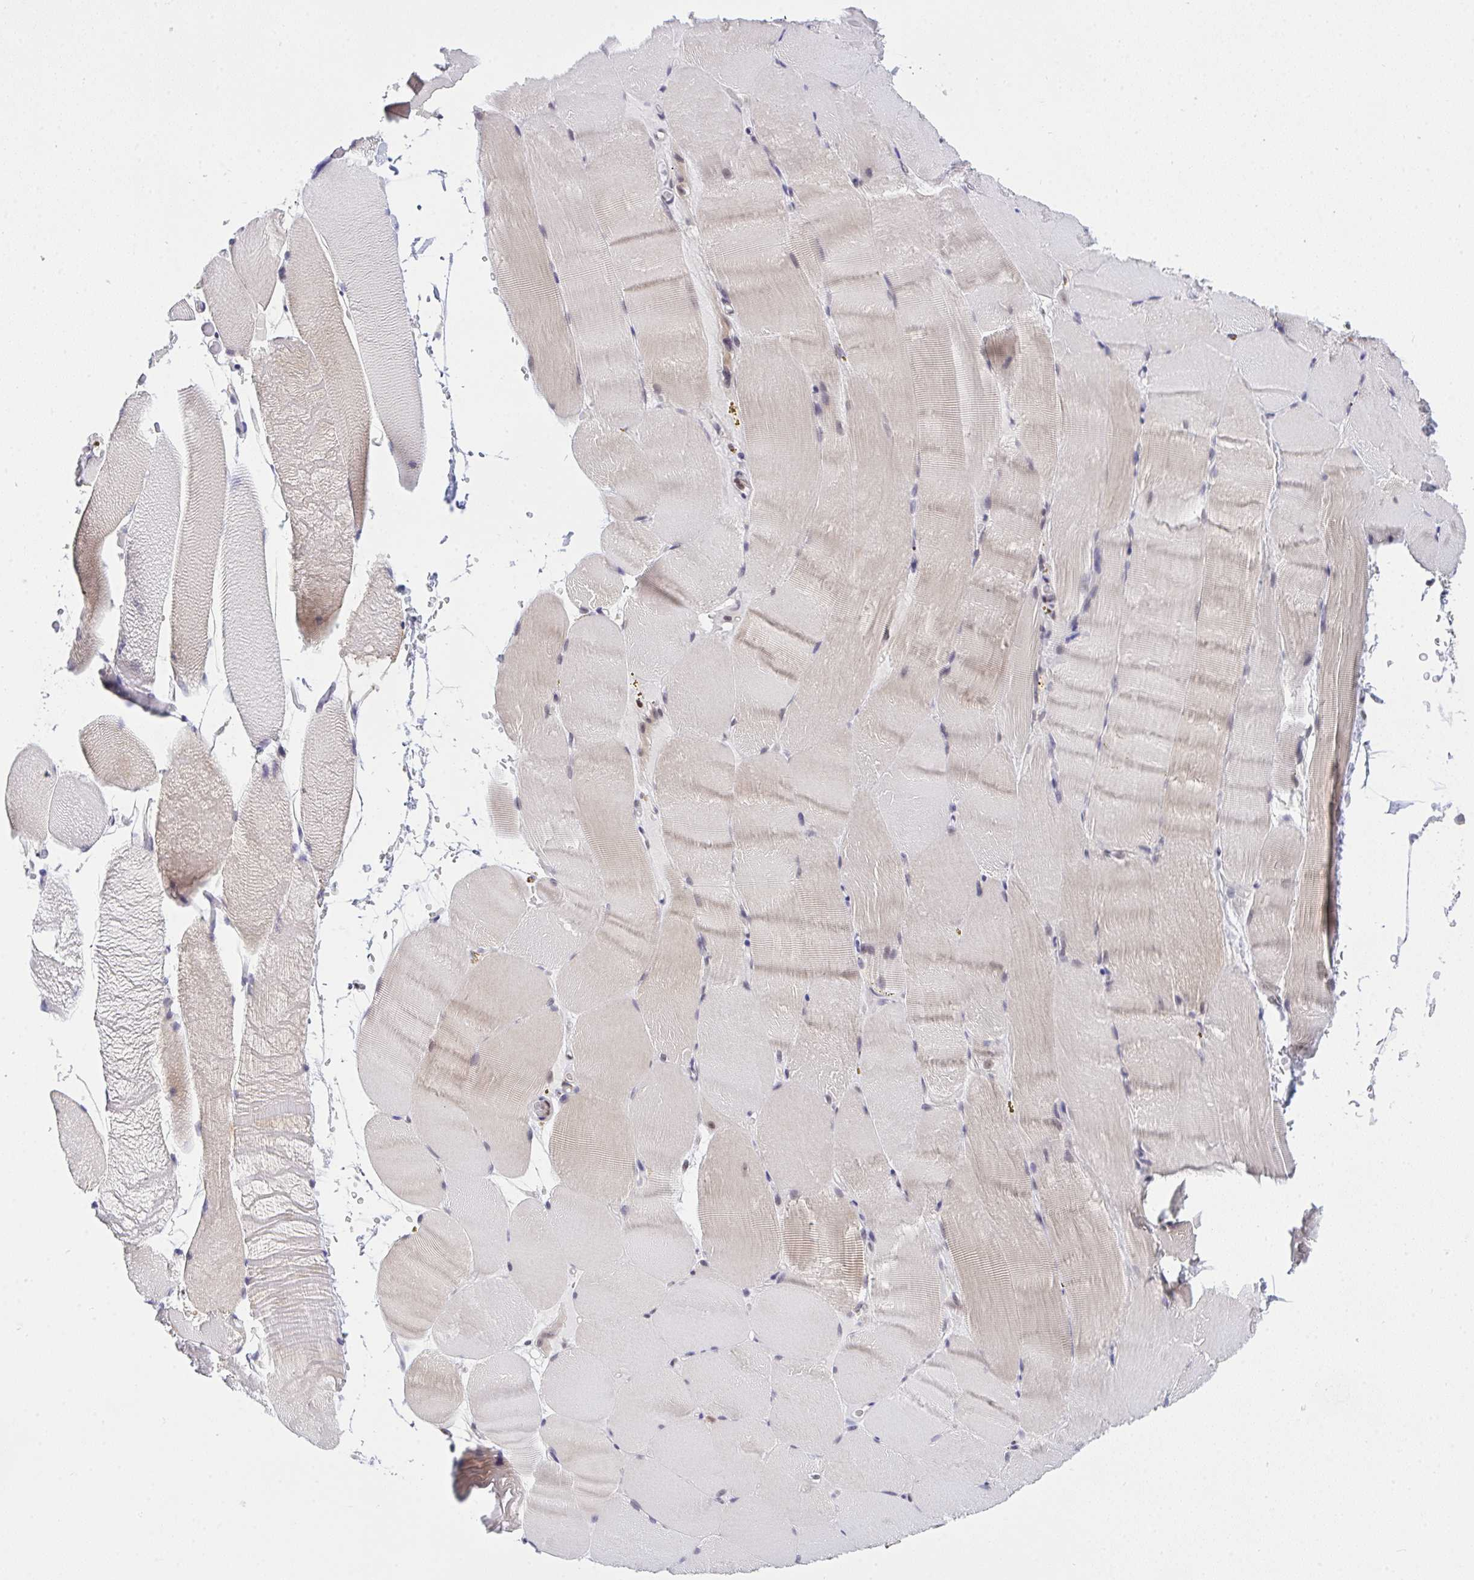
{"staining": {"intensity": "weak", "quantity": "<25%", "location": "cytoplasmic/membranous"}, "tissue": "skeletal muscle", "cell_type": "Myocytes", "image_type": "normal", "snomed": [{"axis": "morphology", "description": "Normal tissue, NOS"}, {"axis": "topography", "description": "Skeletal muscle"}], "caption": "High power microscopy image of an immunohistochemistry (IHC) photomicrograph of normal skeletal muscle, revealing no significant staining in myocytes.", "gene": "RFC4", "patient": {"sex": "female", "age": 37}}